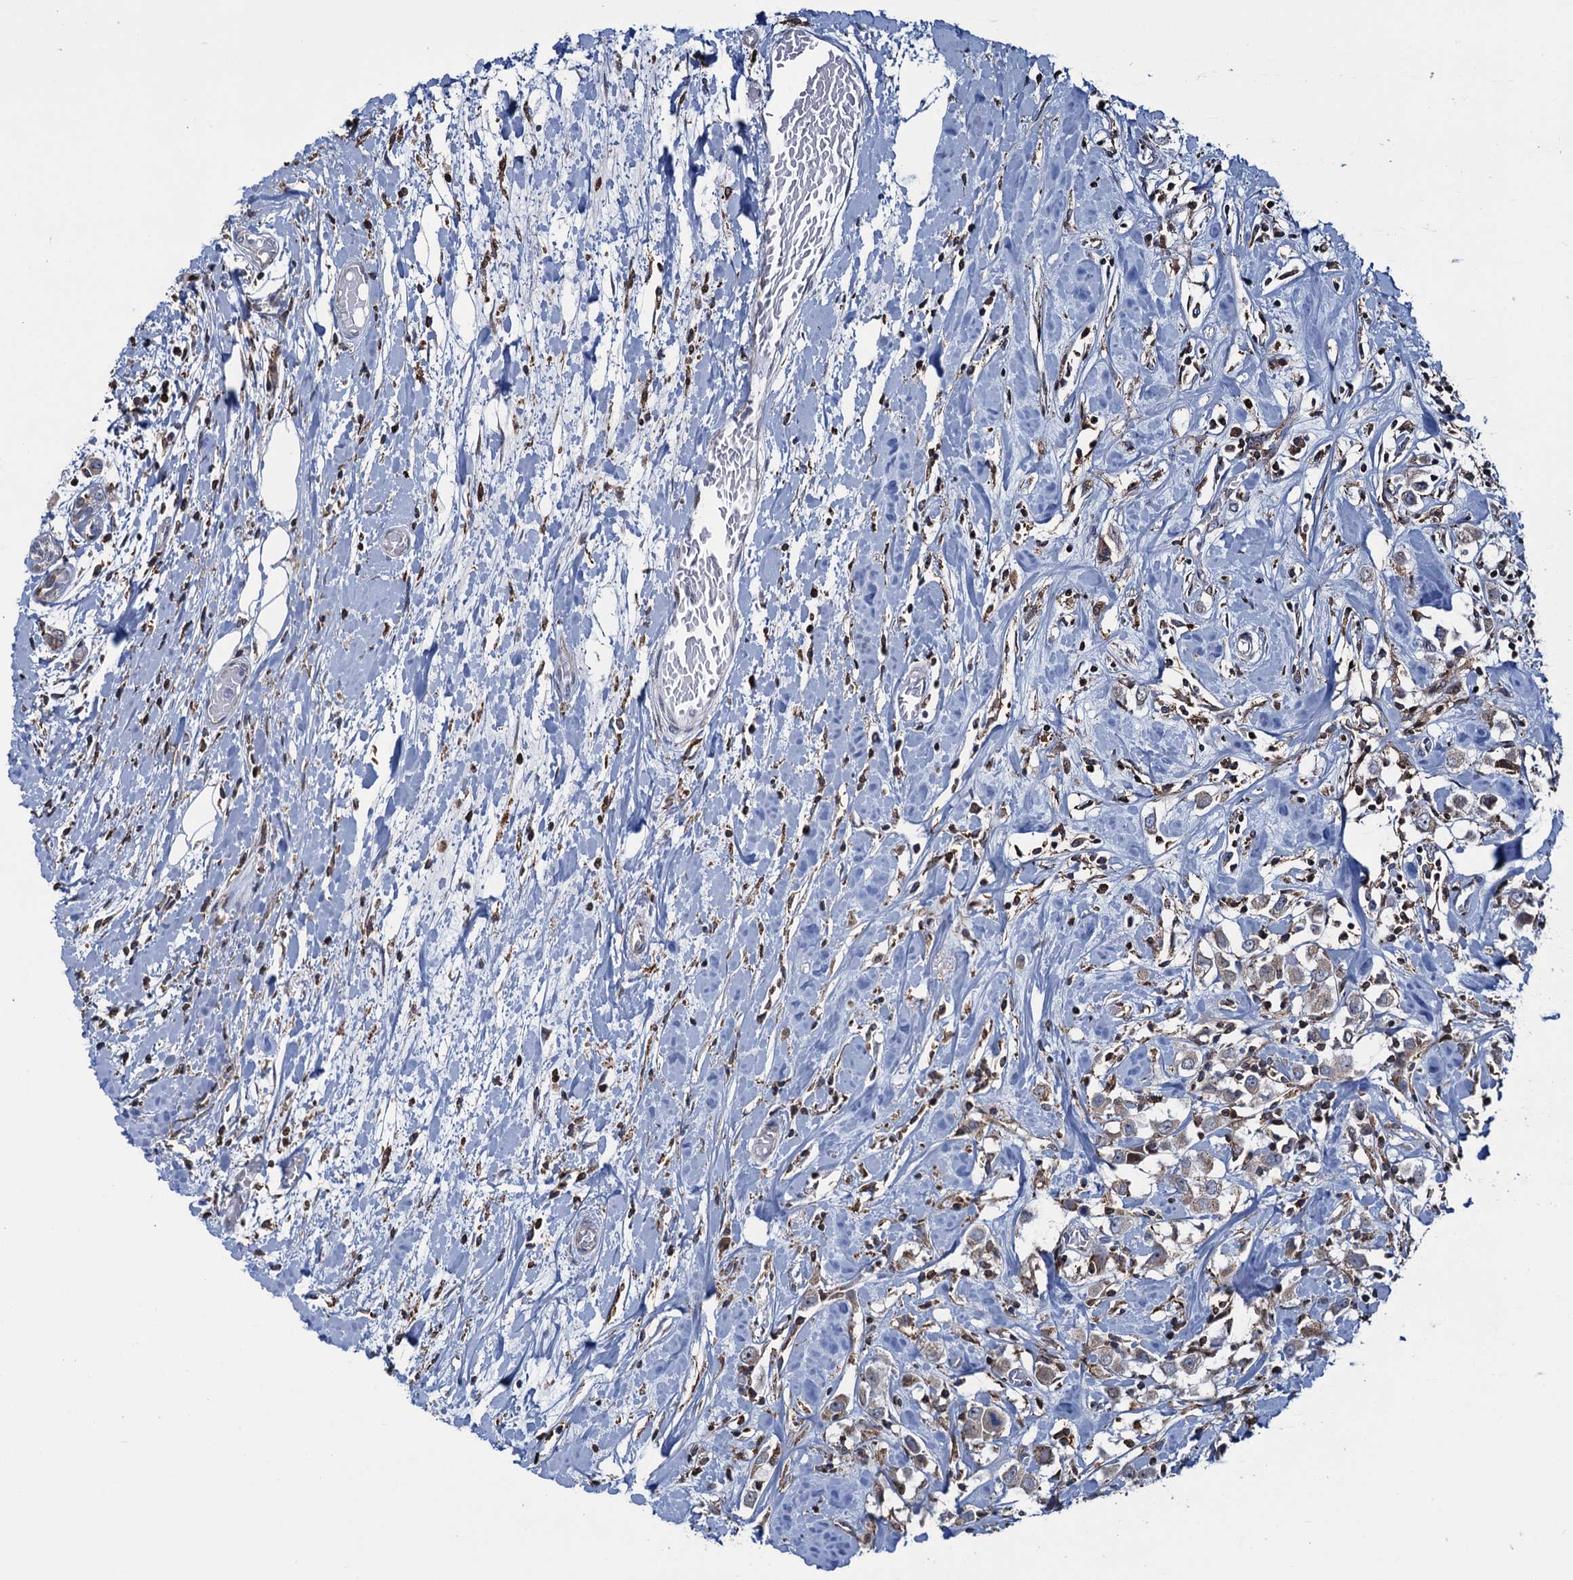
{"staining": {"intensity": "weak", "quantity": ">75%", "location": "cytoplasmic/membranous"}, "tissue": "breast cancer", "cell_type": "Tumor cells", "image_type": "cancer", "snomed": [{"axis": "morphology", "description": "Duct carcinoma"}, {"axis": "topography", "description": "Breast"}], "caption": "IHC micrograph of neoplastic tissue: invasive ductal carcinoma (breast) stained using immunohistochemistry (IHC) exhibits low levels of weak protein expression localized specifically in the cytoplasmic/membranous of tumor cells, appearing as a cytoplasmic/membranous brown color.", "gene": "CCDC102A", "patient": {"sex": "female", "age": 61}}